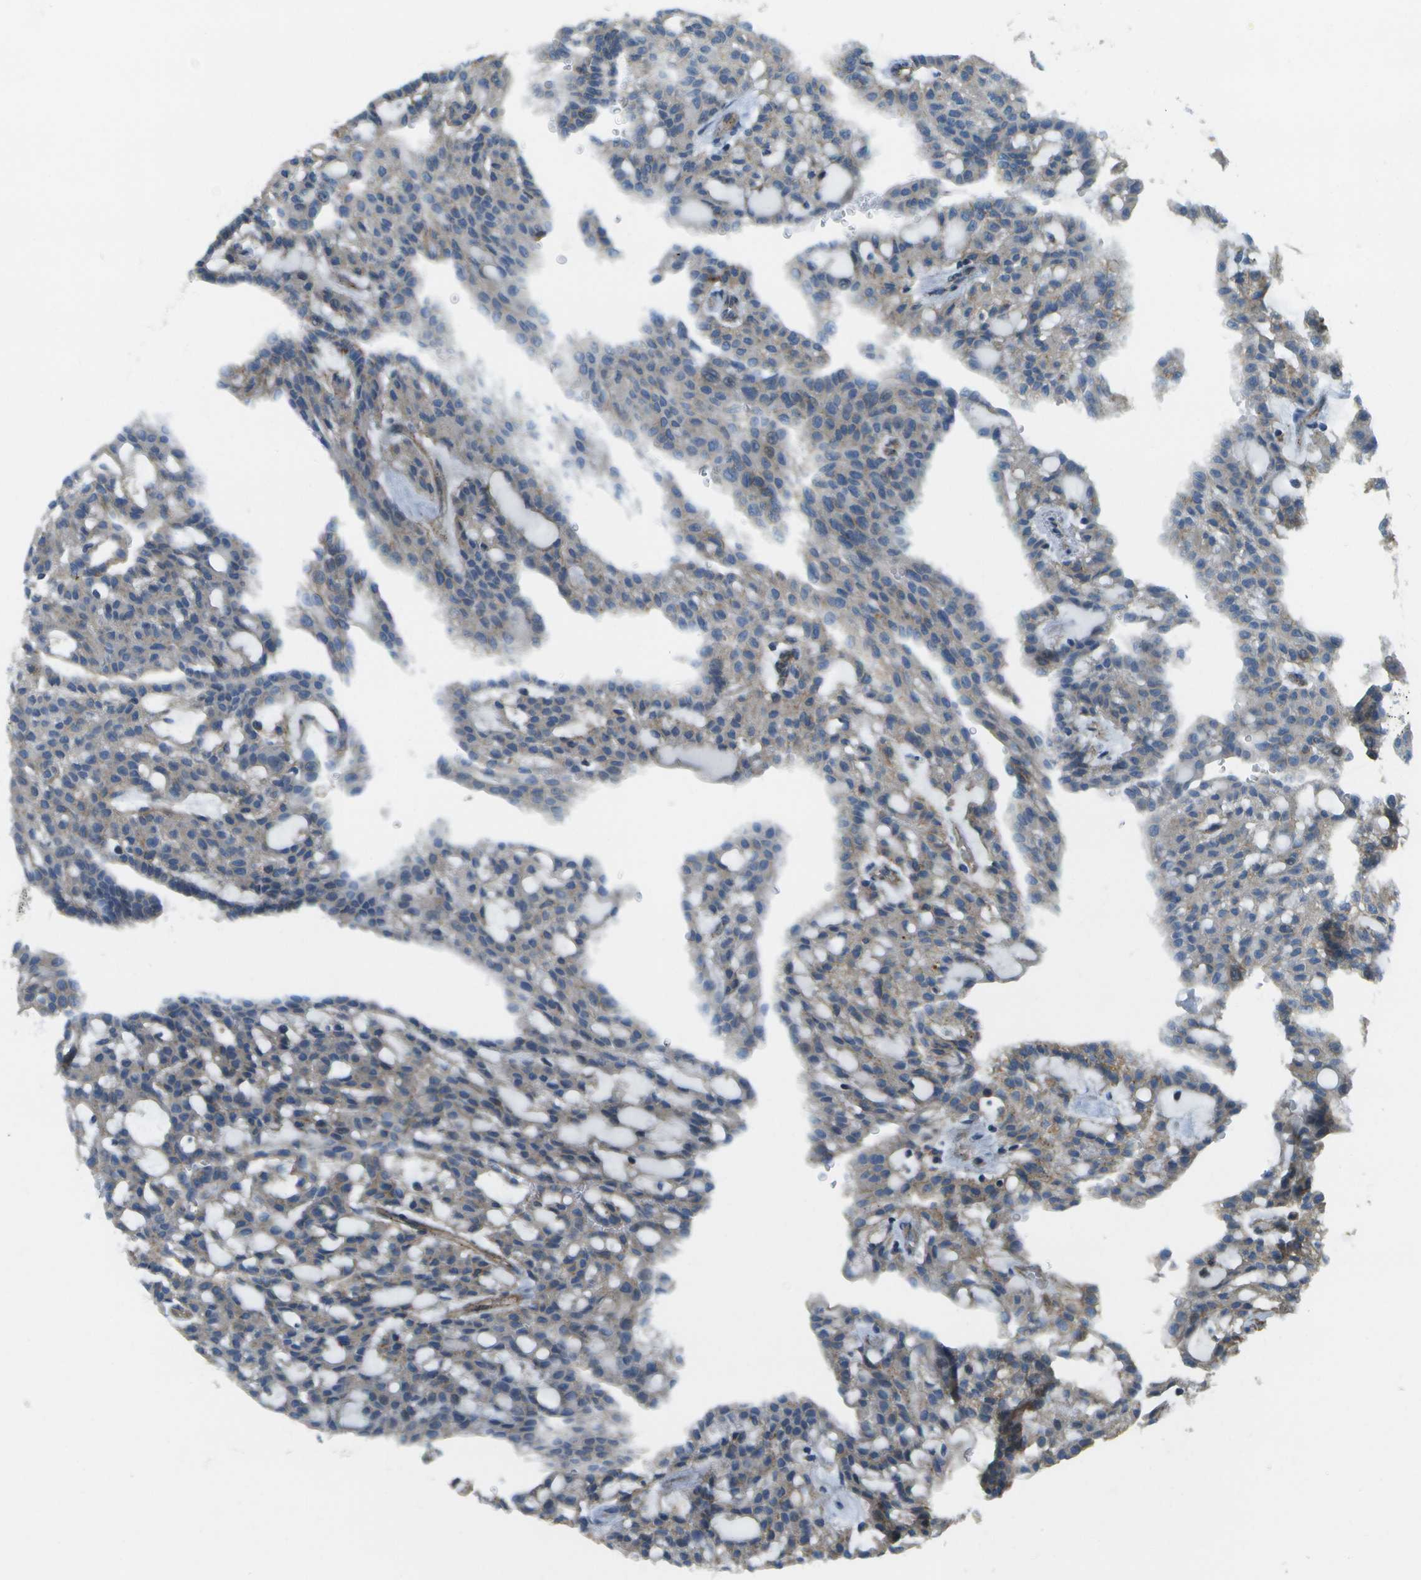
{"staining": {"intensity": "weak", "quantity": "<25%", "location": "cytoplasmic/membranous"}, "tissue": "renal cancer", "cell_type": "Tumor cells", "image_type": "cancer", "snomed": [{"axis": "morphology", "description": "Adenocarcinoma, NOS"}, {"axis": "topography", "description": "Kidney"}], "caption": "Histopathology image shows no protein expression in tumor cells of renal cancer tissue. (DAB immunohistochemistry (IHC) with hematoxylin counter stain).", "gene": "MYH11", "patient": {"sex": "male", "age": 63}}